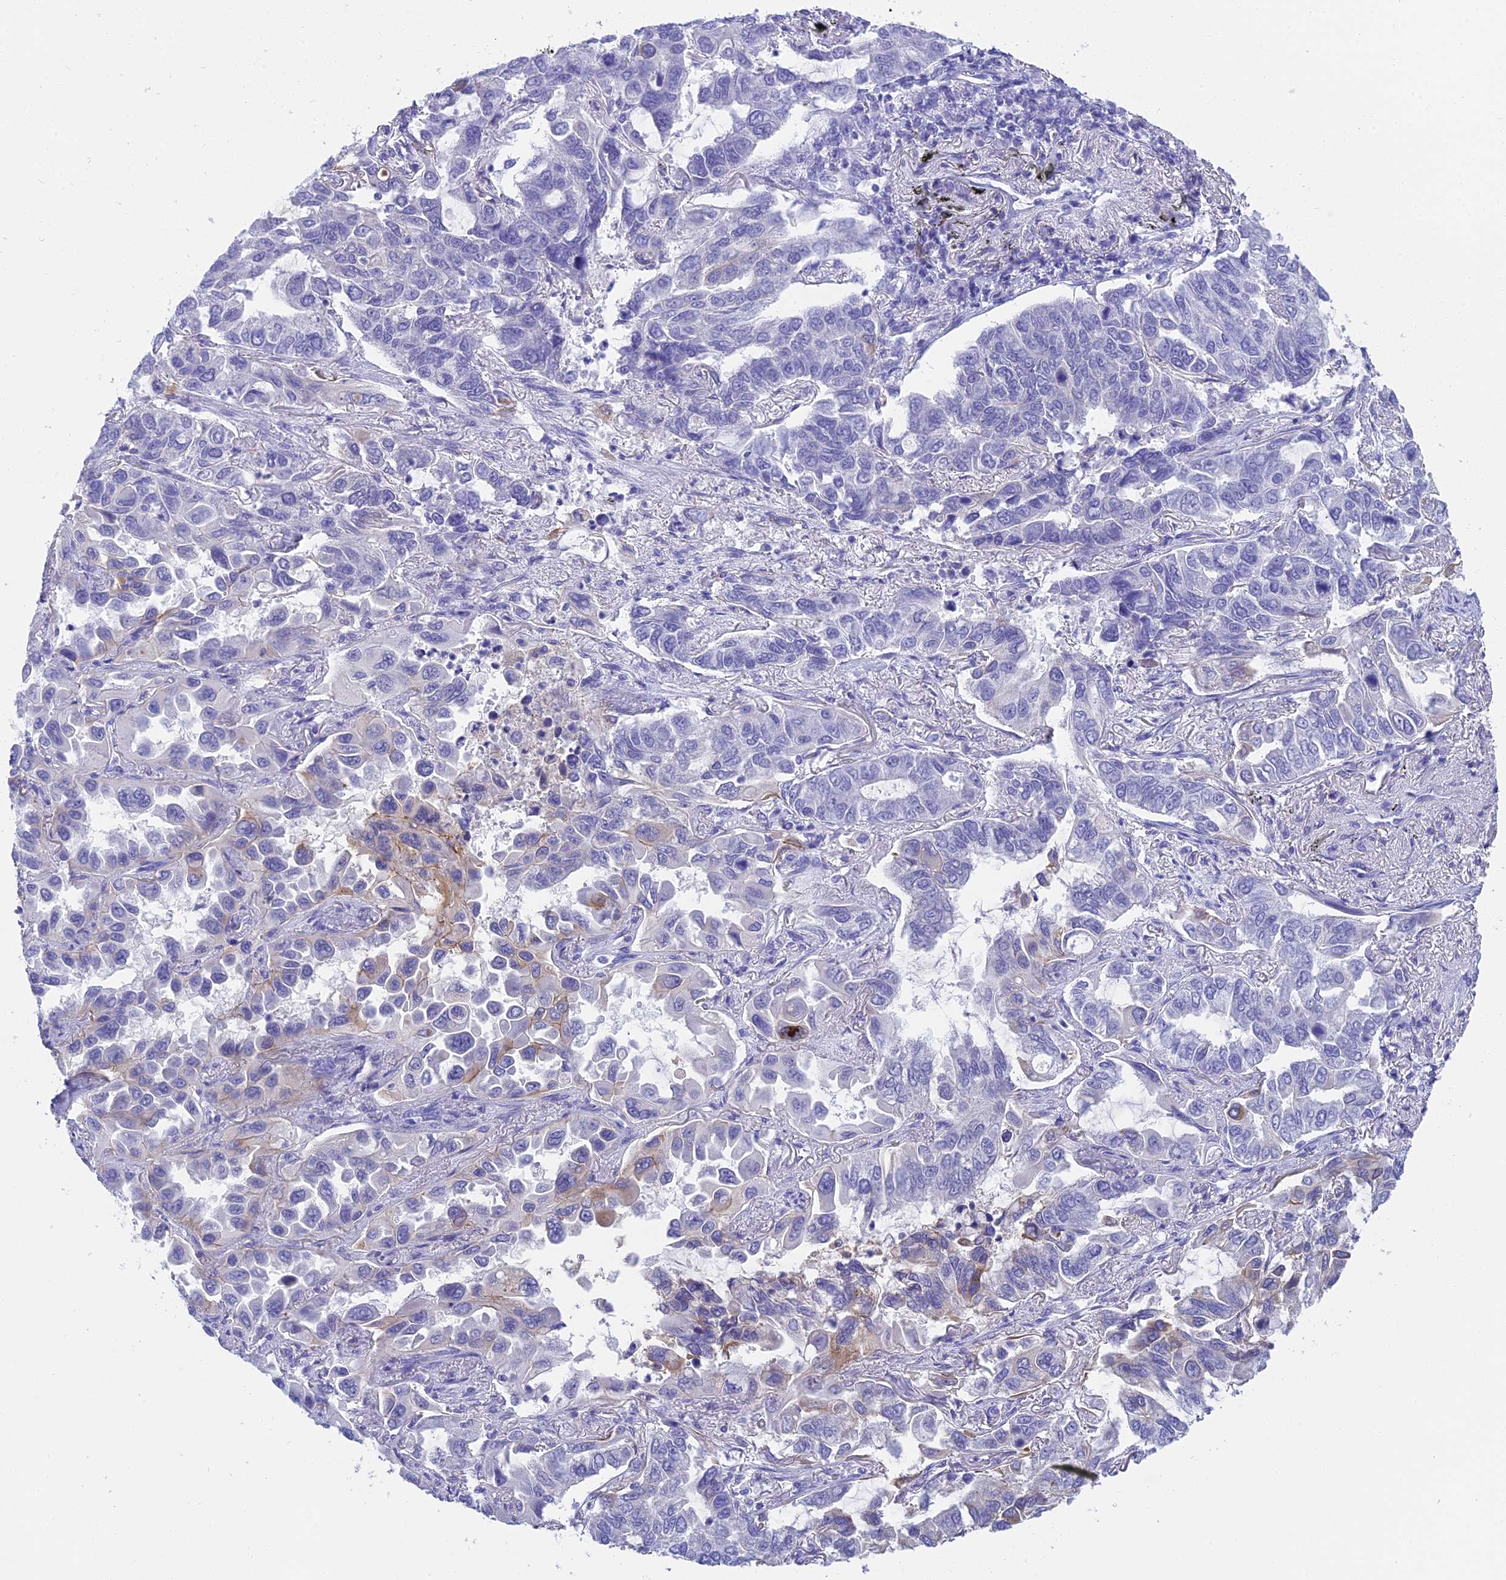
{"staining": {"intensity": "moderate", "quantity": "<25%", "location": "cytoplasmic/membranous"}, "tissue": "lung cancer", "cell_type": "Tumor cells", "image_type": "cancer", "snomed": [{"axis": "morphology", "description": "Adenocarcinoma, NOS"}, {"axis": "topography", "description": "Lung"}], "caption": "Adenocarcinoma (lung) was stained to show a protein in brown. There is low levels of moderate cytoplasmic/membranous positivity in approximately <25% of tumor cells. The staining was performed using DAB, with brown indicating positive protein expression. Nuclei are stained blue with hematoxylin.", "gene": "TACSTD2", "patient": {"sex": "male", "age": 64}}